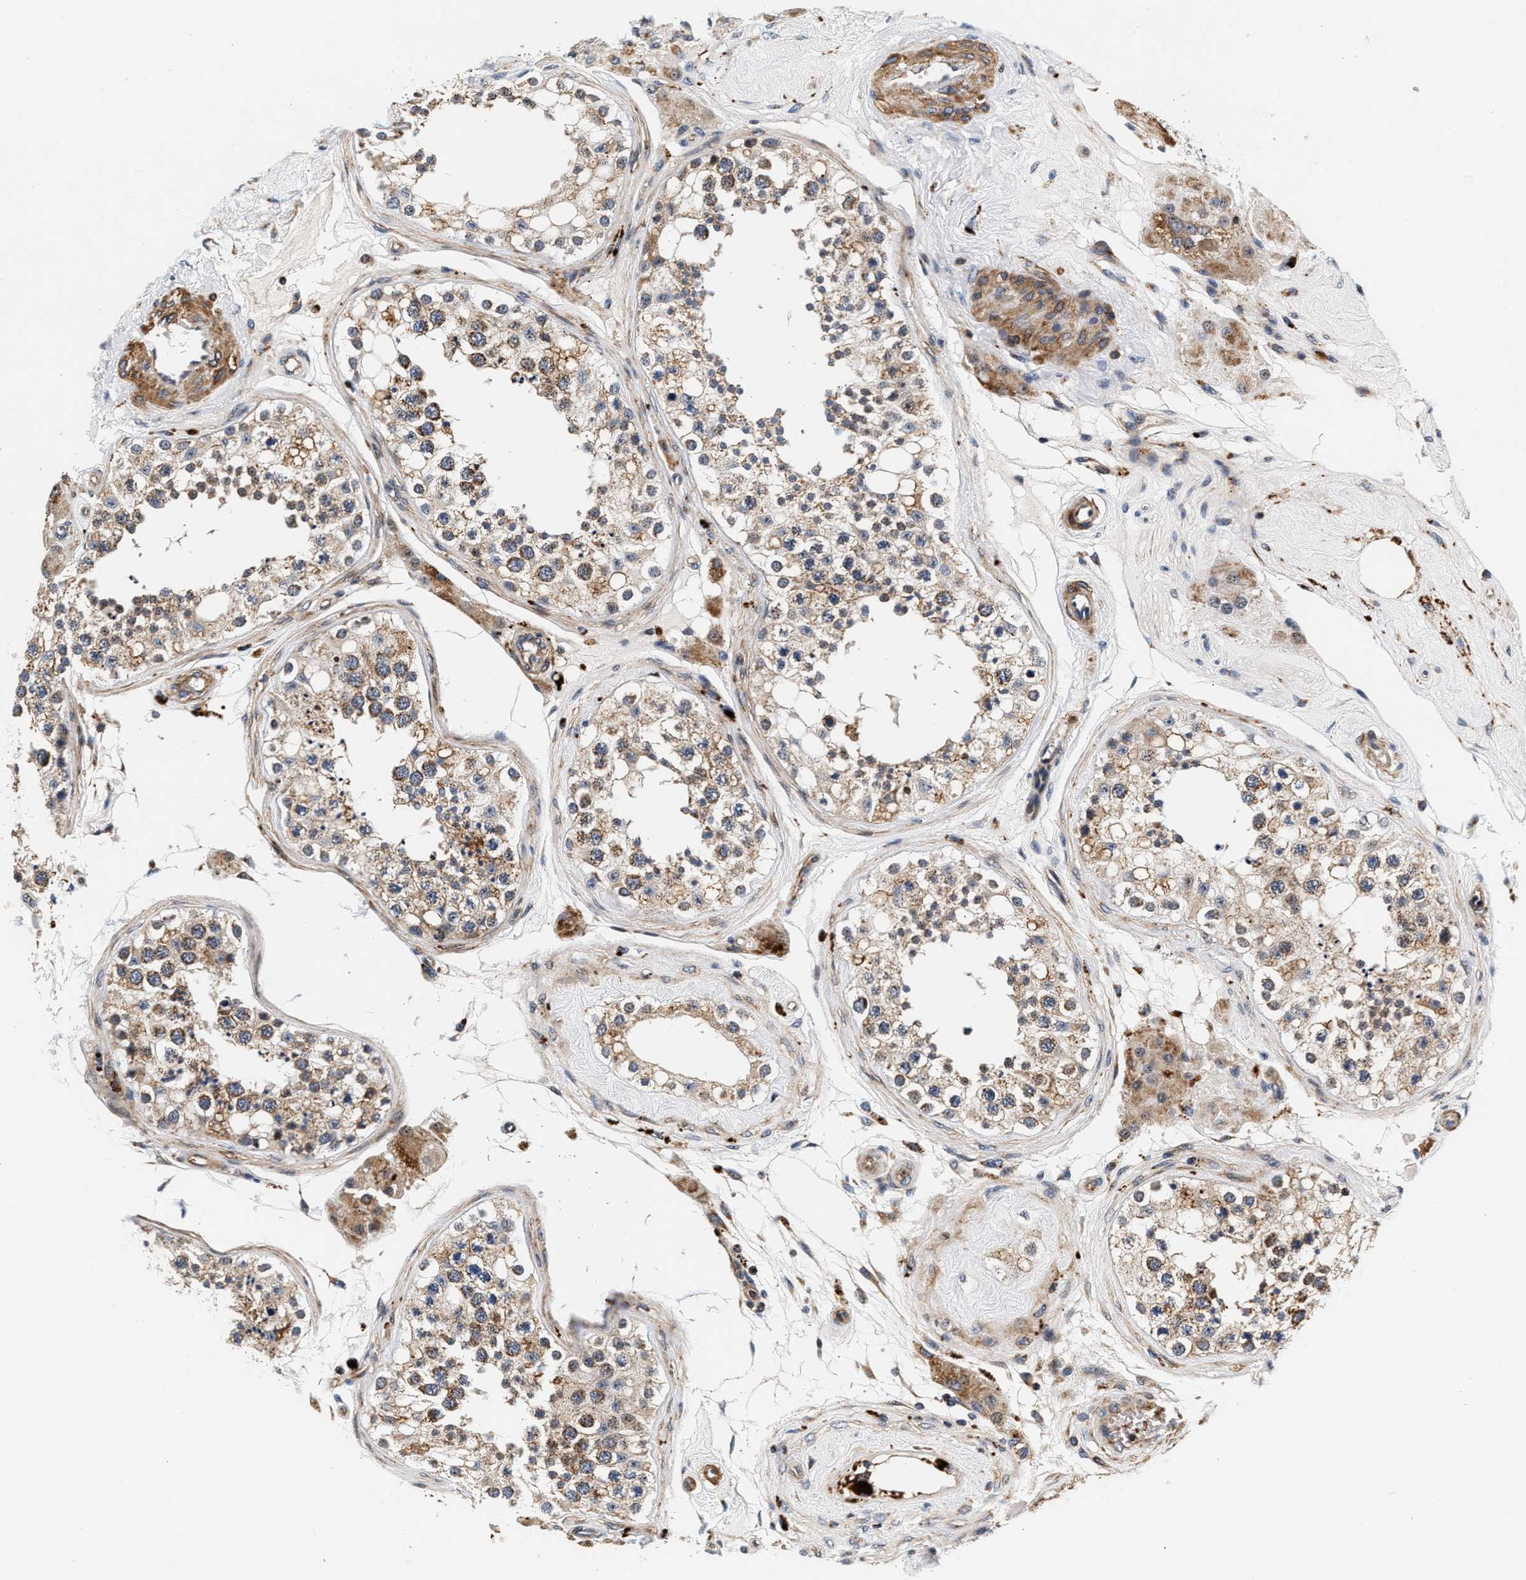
{"staining": {"intensity": "moderate", "quantity": ">75%", "location": "cytoplasmic/membranous"}, "tissue": "testis", "cell_type": "Cells in seminiferous ducts", "image_type": "normal", "snomed": [{"axis": "morphology", "description": "Normal tissue, NOS"}, {"axis": "topography", "description": "Testis"}], "caption": "IHC staining of benign testis, which displays medium levels of moderate cytoplasmic/membranous positivity in about >75% of cells in seminiferous ducts indicating moderate cytoplasmic/membranous protein positivity. The staining was performed using DAB (brown) for protein detection and nuclei were counterstained in hematoxylin (blue).", "gene": "SGK1", "patient": {"sex": "male", "age": 68}}